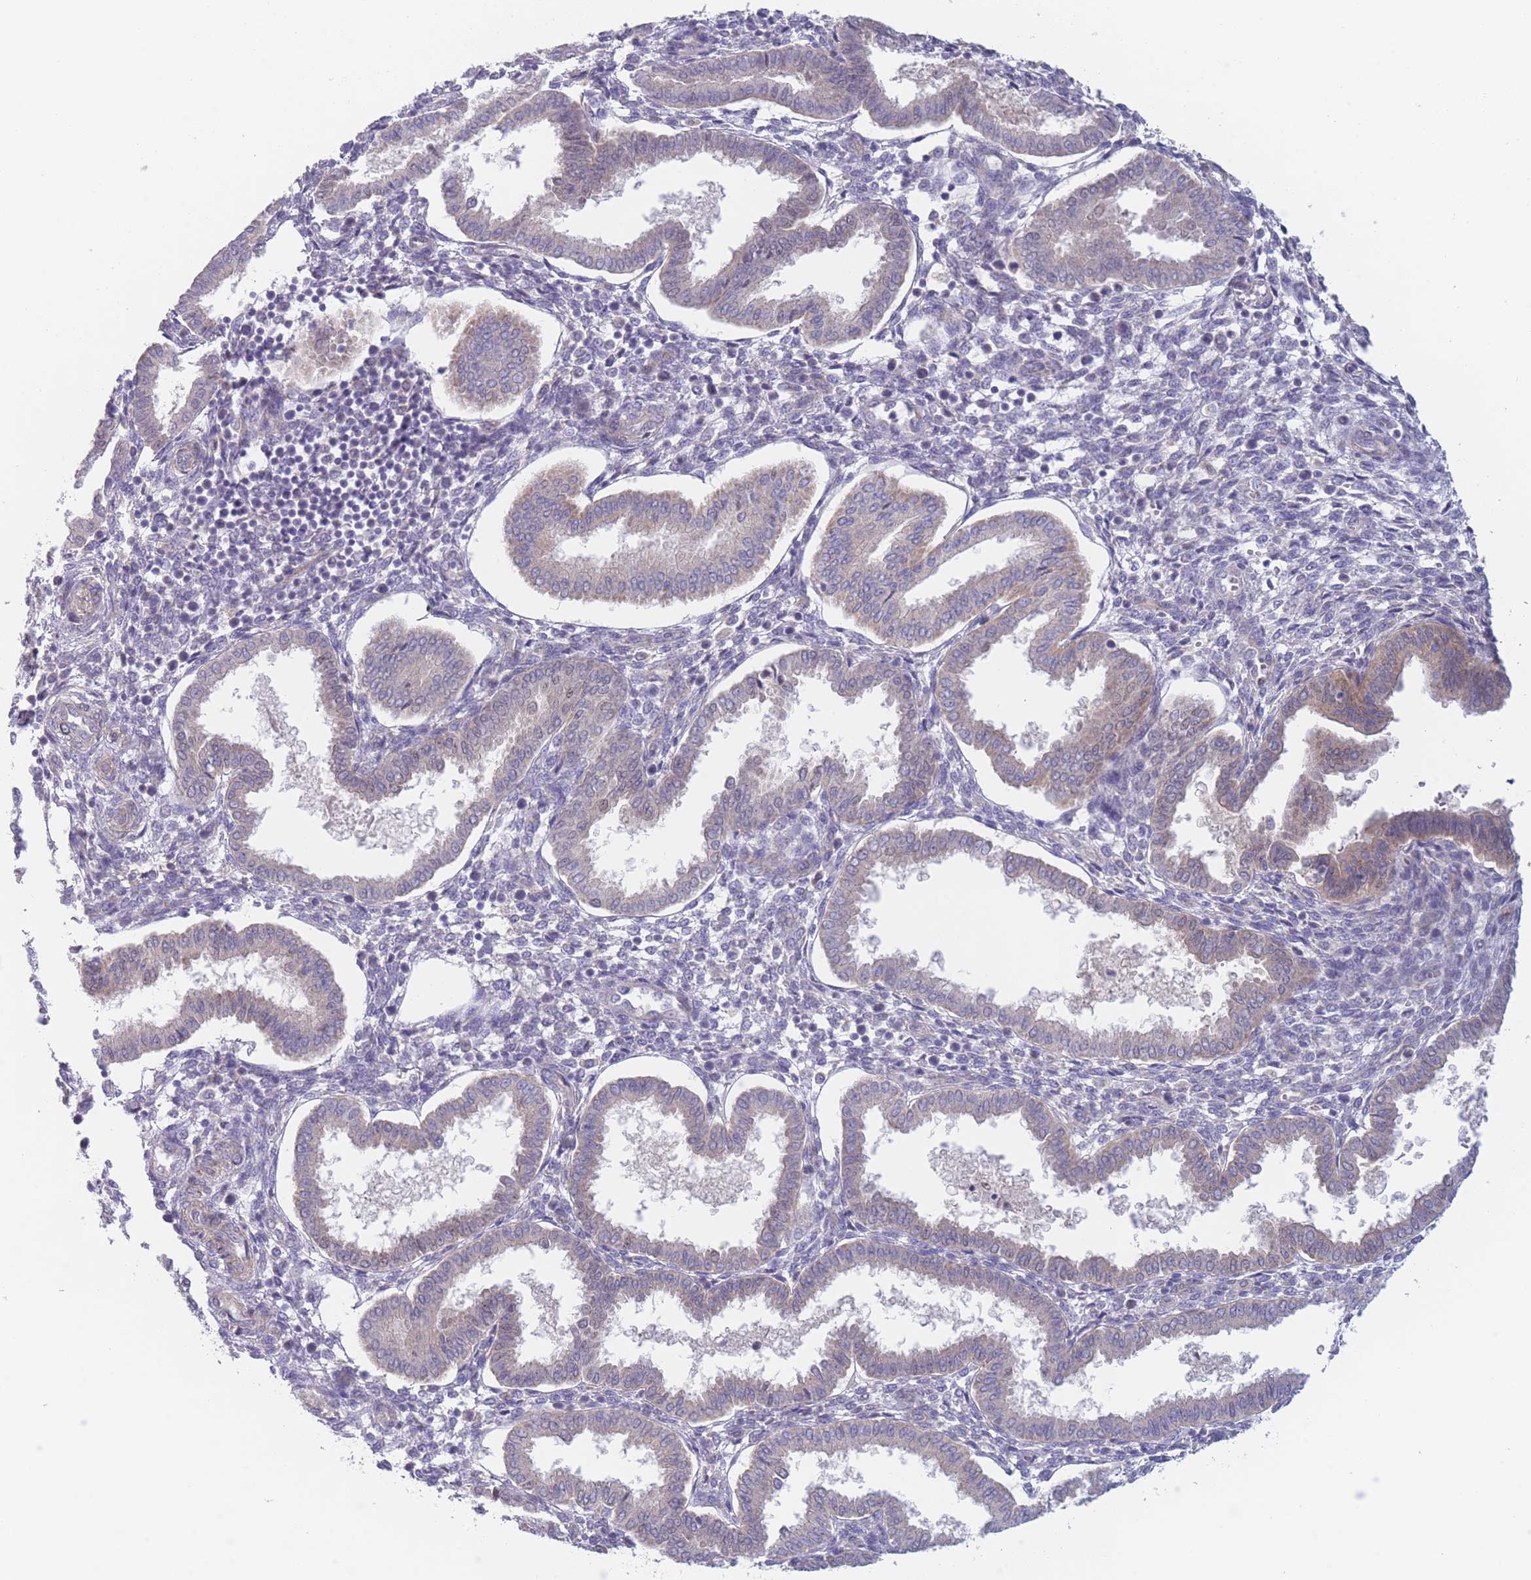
{"staining": {"intensity": "negative", "quantity": "none", "location": "none"}, "tissue": "endometrium", "cell_type": "Cells in endometrial stroma", "image_type": "normal", "snomed": [{"axis": "morphology", "description": "Normal tissue, NOS"}, {"axis": "topography", "description": "Endometrium"}], "caption": "Immunohistochemical staining of unremarkable endometrium exhibits no significant staining in cells in endometrial stroma. Brightfield microscopy of immunohistochemistry stained with DAB (3,3'-diaminobenzidine) (brown) and hematoxylin (blue), captured at high magnification.", "gene": "FAM227B", "patient": {"sex": "female", "age": 24}}